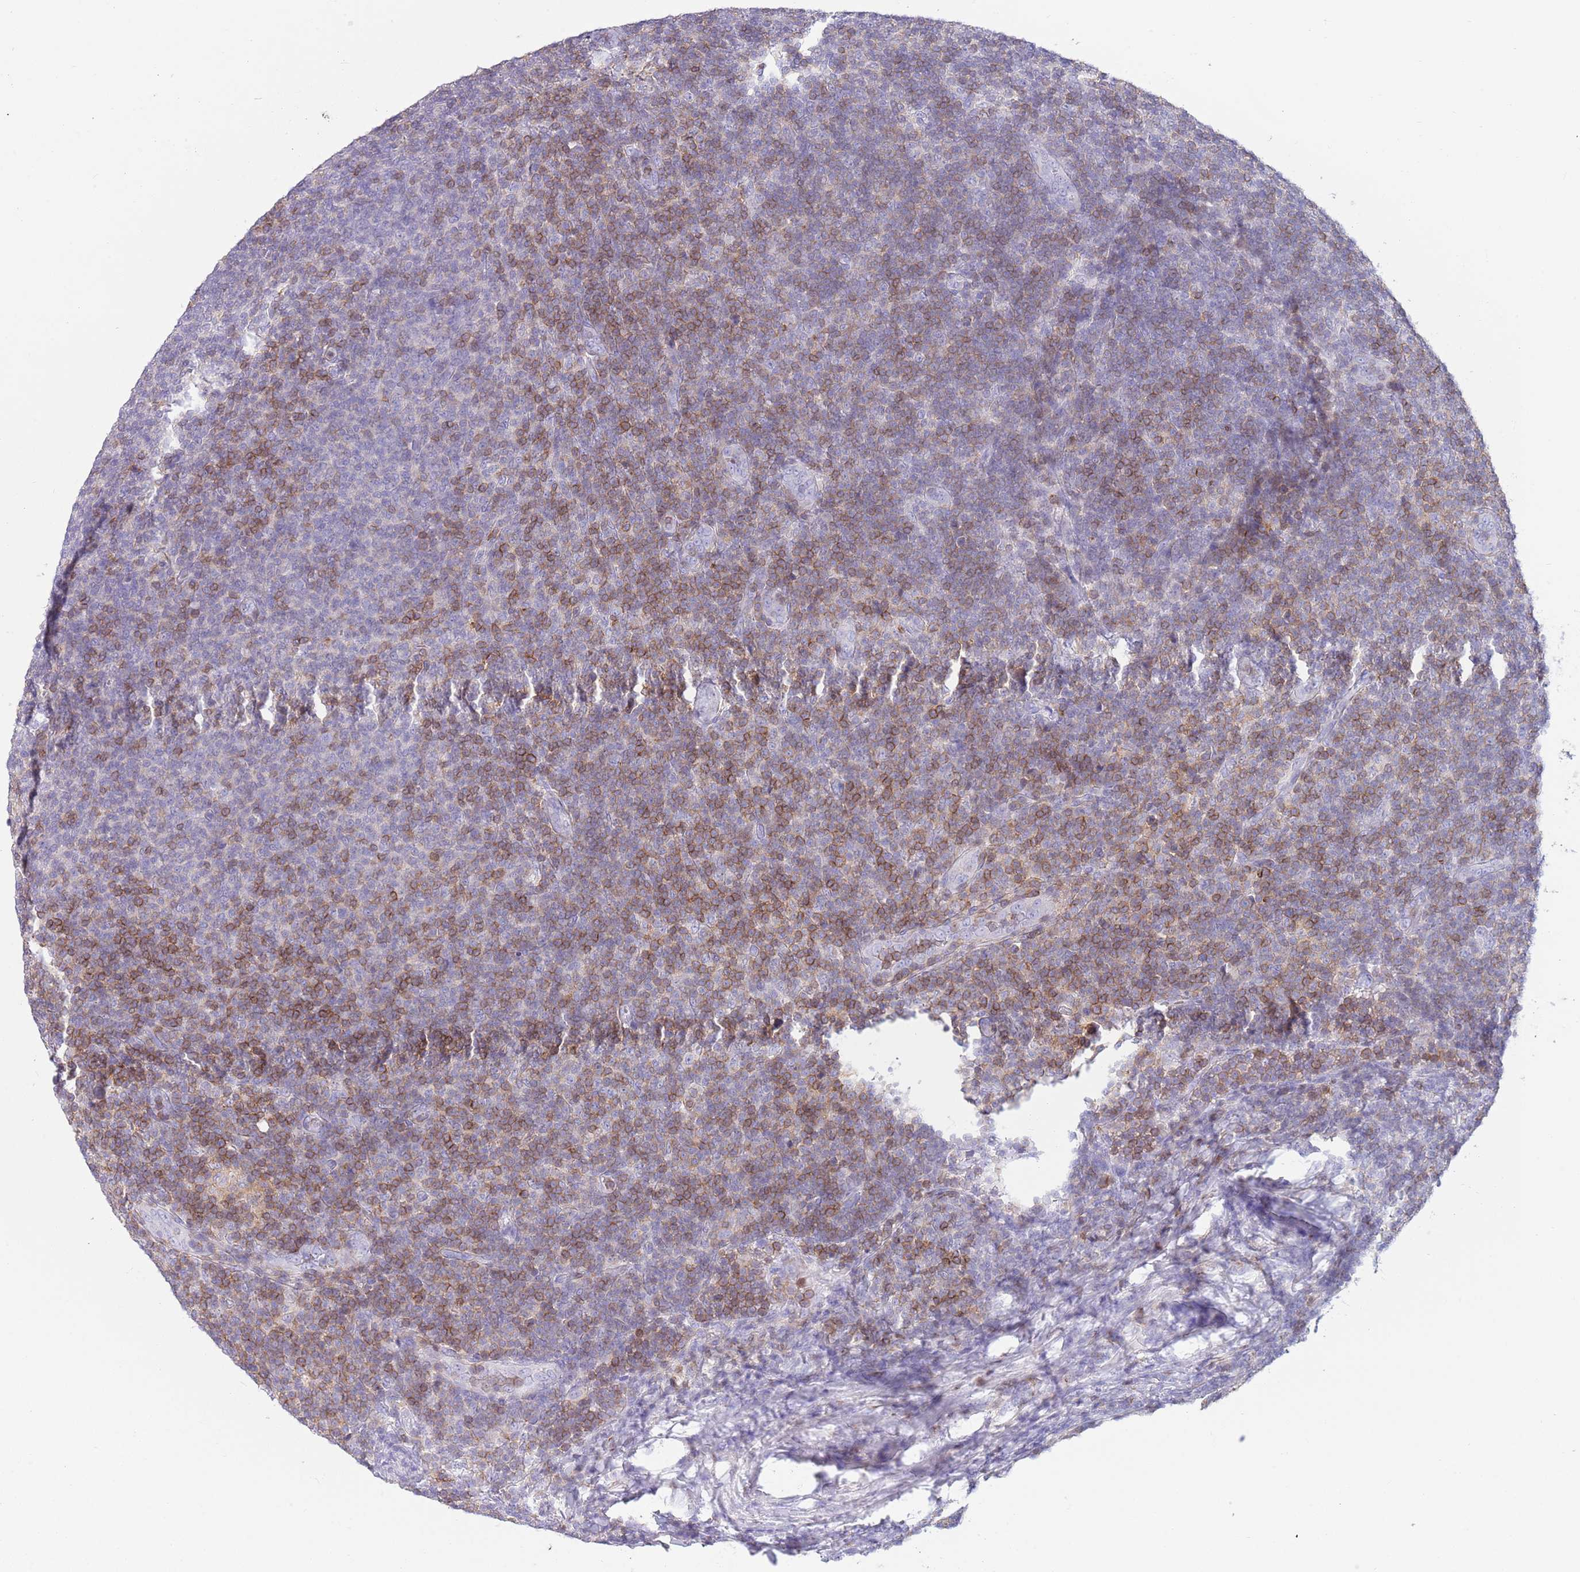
{"staining": {"intensity": "moderate", "quantity": "25%-75%", "location": "cytoplasmic/membranous"}, "tissue": "lymphoma", "cell_type": "Tumor cells", "image_type": "cancer", "snomed": [{"axis": "morphology", "description": "Malignant lymphoma, non-Hodgkin's type, Low grade"}, {"axis": "topography", "description": "Lymph node"}], "caption": "DAB immunohistochemical staining of human malignant lymphoma, non-Hodgkin's type (low-grade) exhibits moderate cytoplasmic/membranous protein expression in approximately 25%-75% of tumor cells.", "gene": "OR4Q3", "patient": {"sex": "male", "age": 66}}